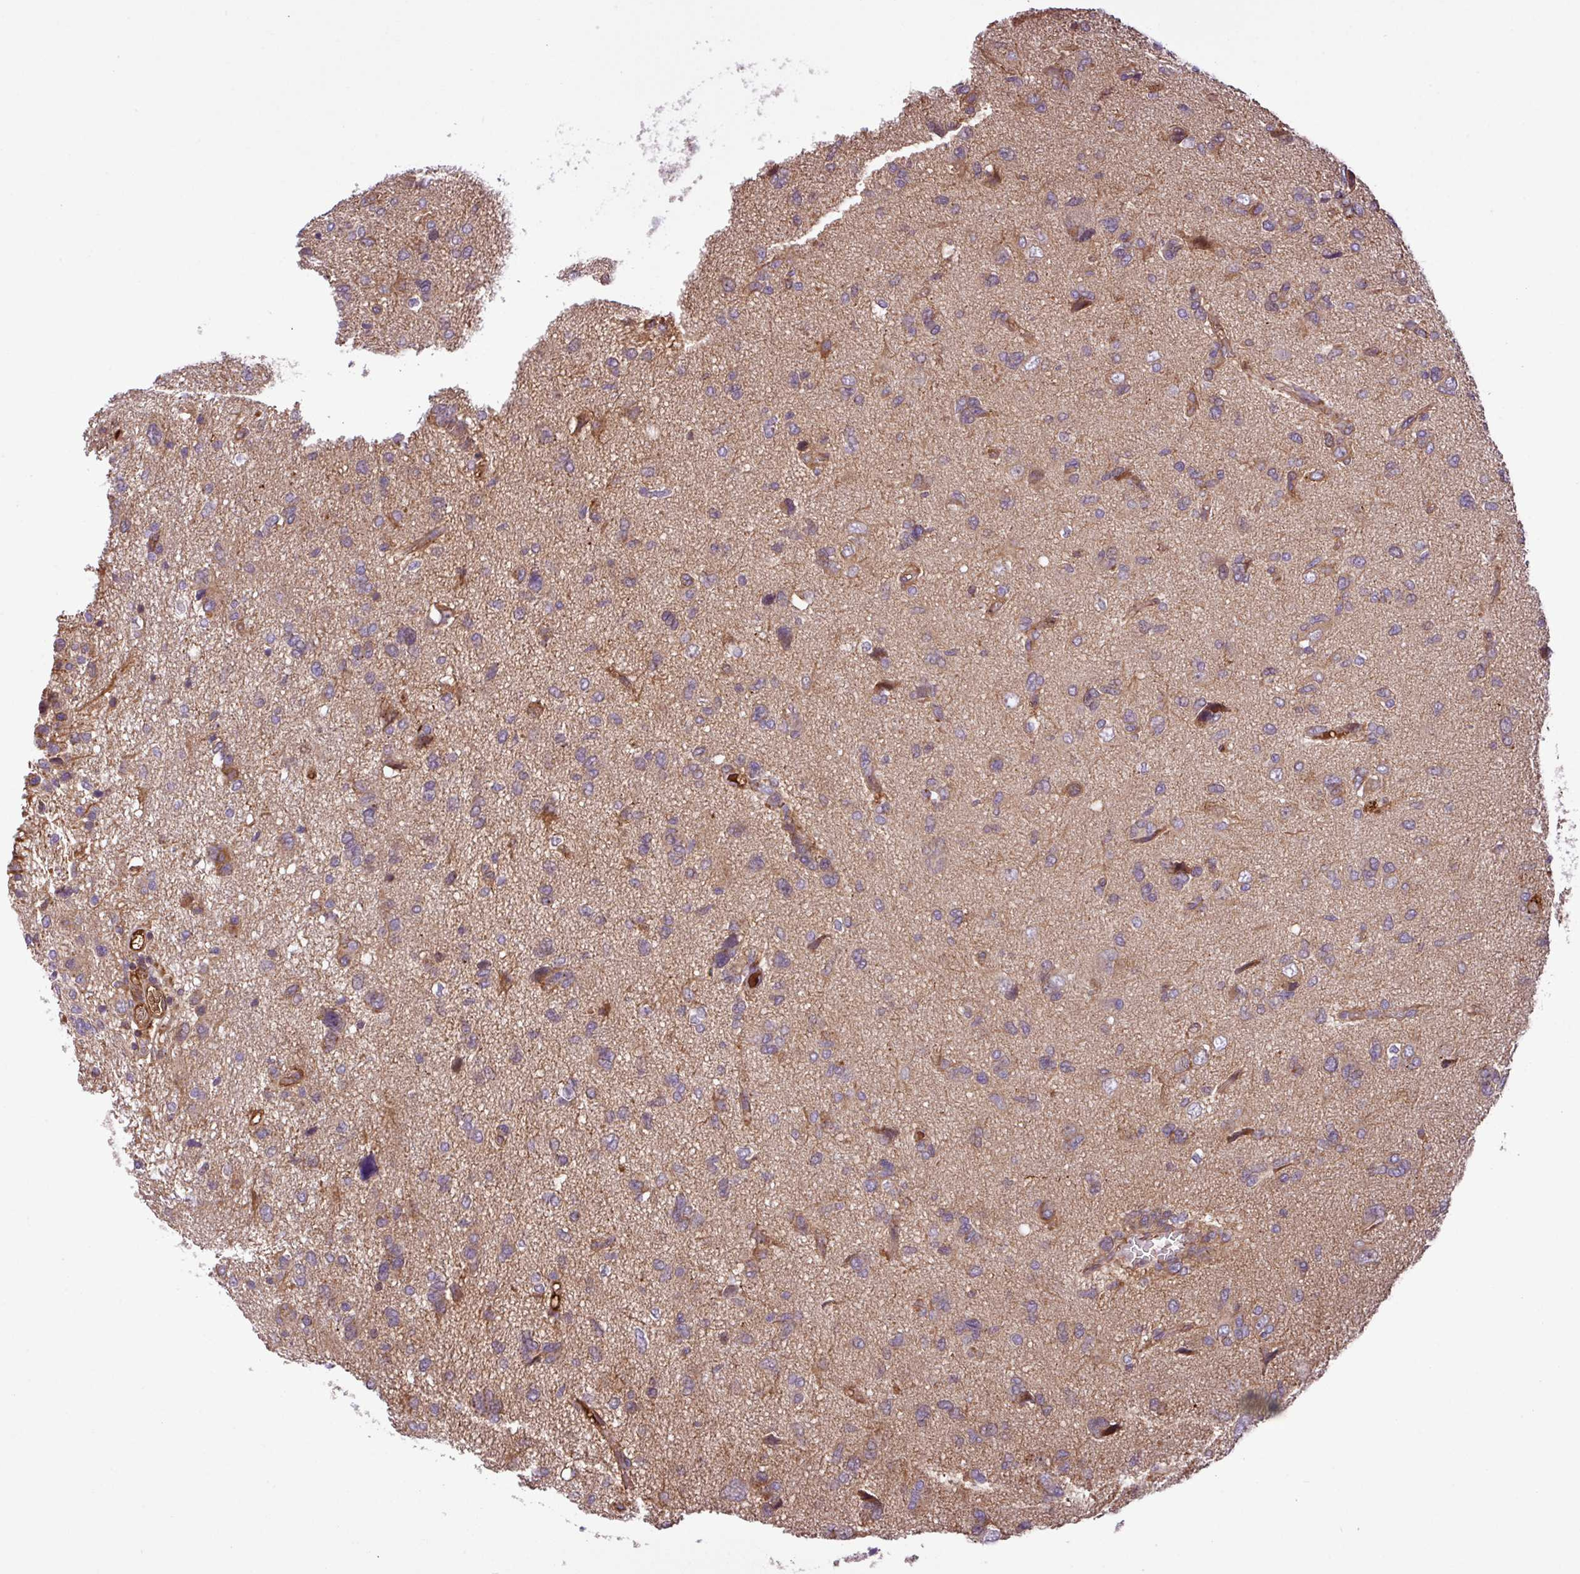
{"staining": {"intensity": "negative", "quantity": "none", "location": "none"}, "tissue": "glioma", "cell_type": "Tumor cells", "image_type": "cancer", "snomed": [{"axis": "morphology", "description": "Glioma, malignant, High grade"}, {"axis": "topography", "description": "Brain"}], "caption": "Histopathology image shows no significant protein staining in tumor cells of glioma.", "gene": "ZNF266", "patient": {"sex": "female", "age": 59}}